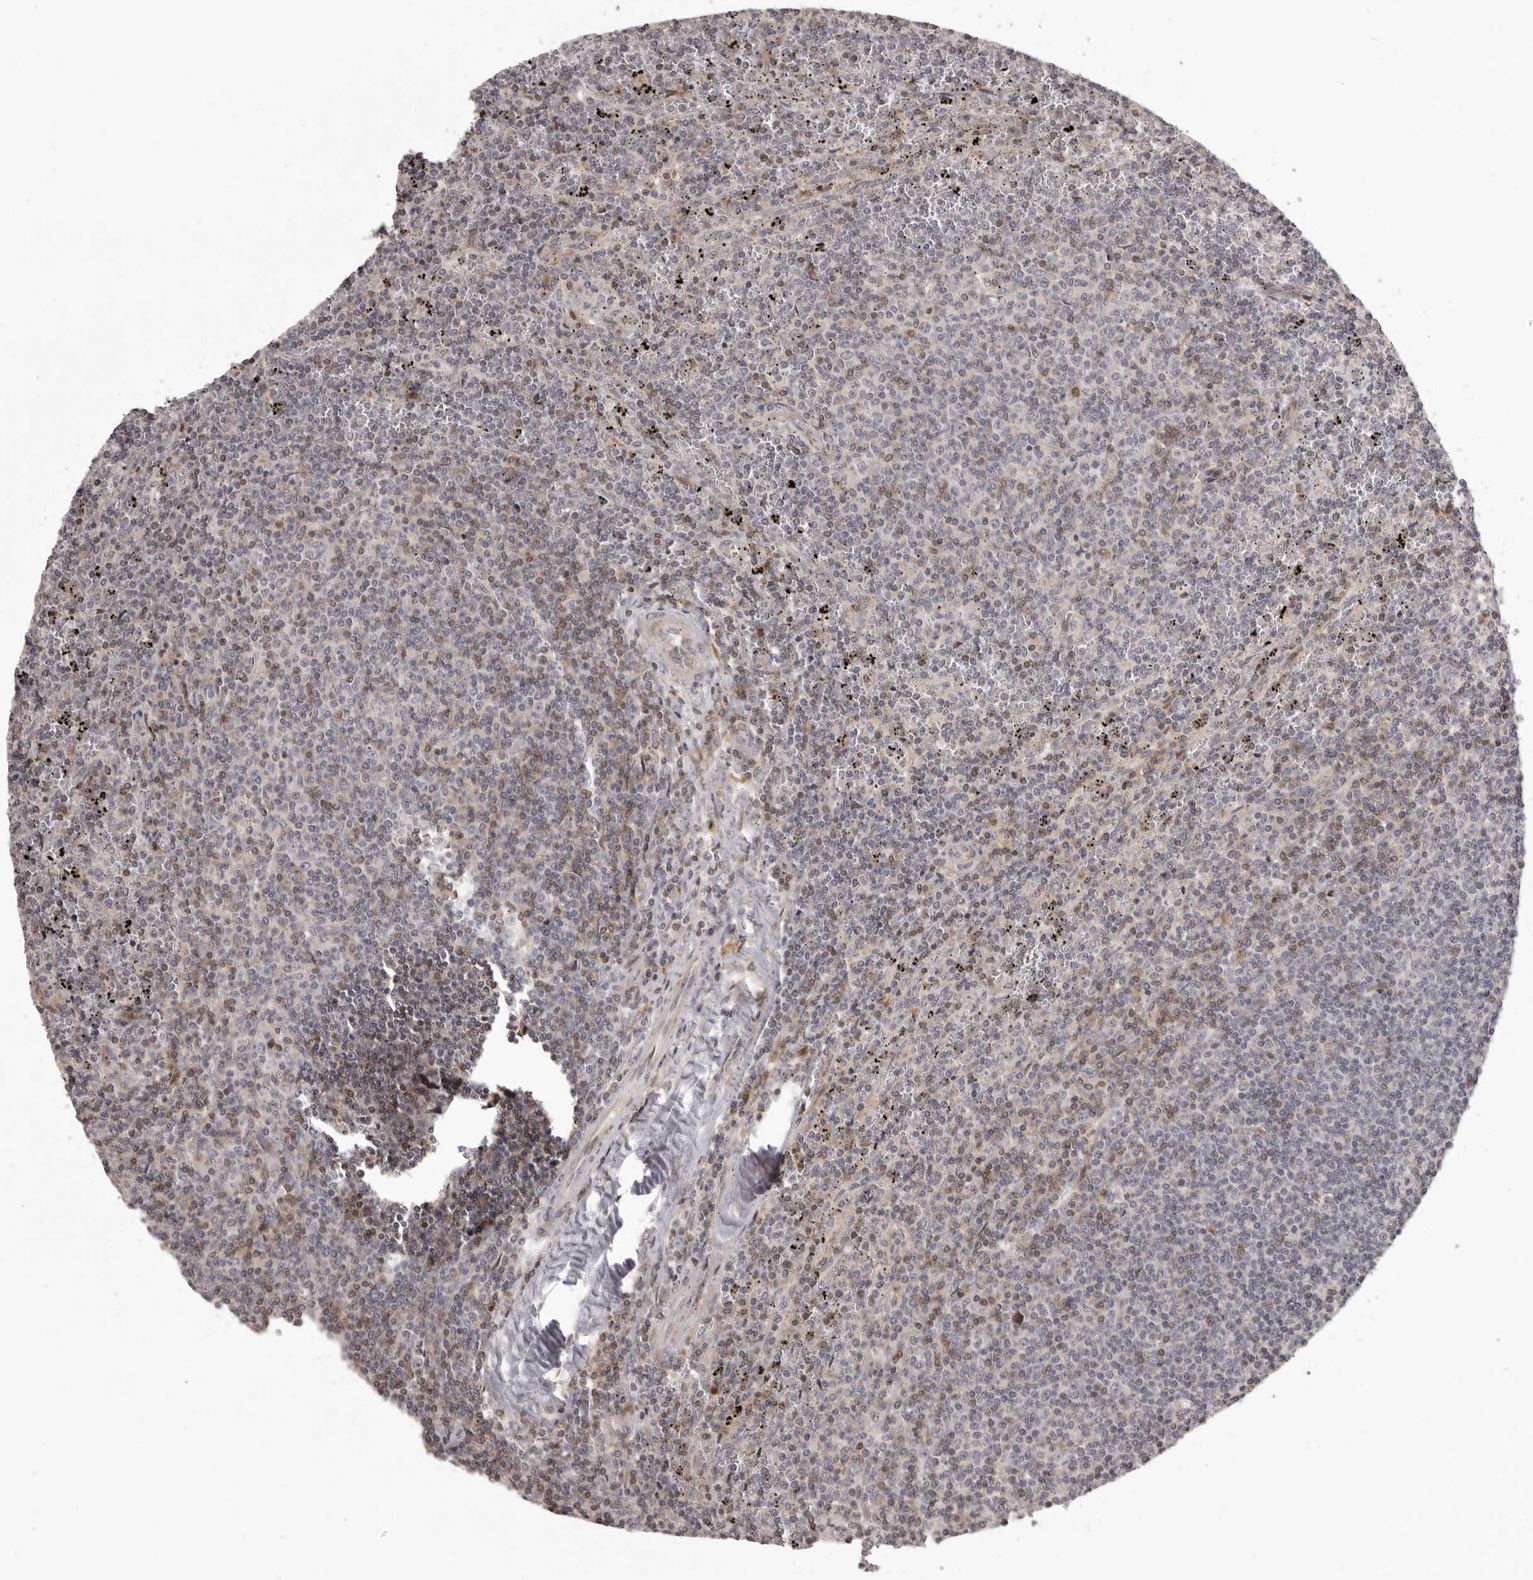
{"staining": {"intensity": "weak", "quantity": "25%-75%", "location": "cytoplasmic/membranous,nuclear"}, "tissue": "lymphoma", "cell_type": "Tumor cells", "image_type": "cancer", "snomed": [{"axis": "morphology", "description": "Malignant lymphoma, non-Hodgkin's type, Low grade"}, {"axis": "topography", "description": "Spleen"}], "caption": "Immunohistochemistry (IHC) staining of lymphoma, which demonstrates low levels of weak cytoplasmic/membranous and nuclear staining in about 25%-75% of tumor cells indicating weak cytoplasmic/membranous and nuclear protein staining. The staining was performed using DAB (3,3'-diaminobenzidine) (brown) for protein detection and nuclei were counterstained in hematoxylin (blue).", "gene": "AZIN1", "patient": {"sex": "female", "age": 50}}